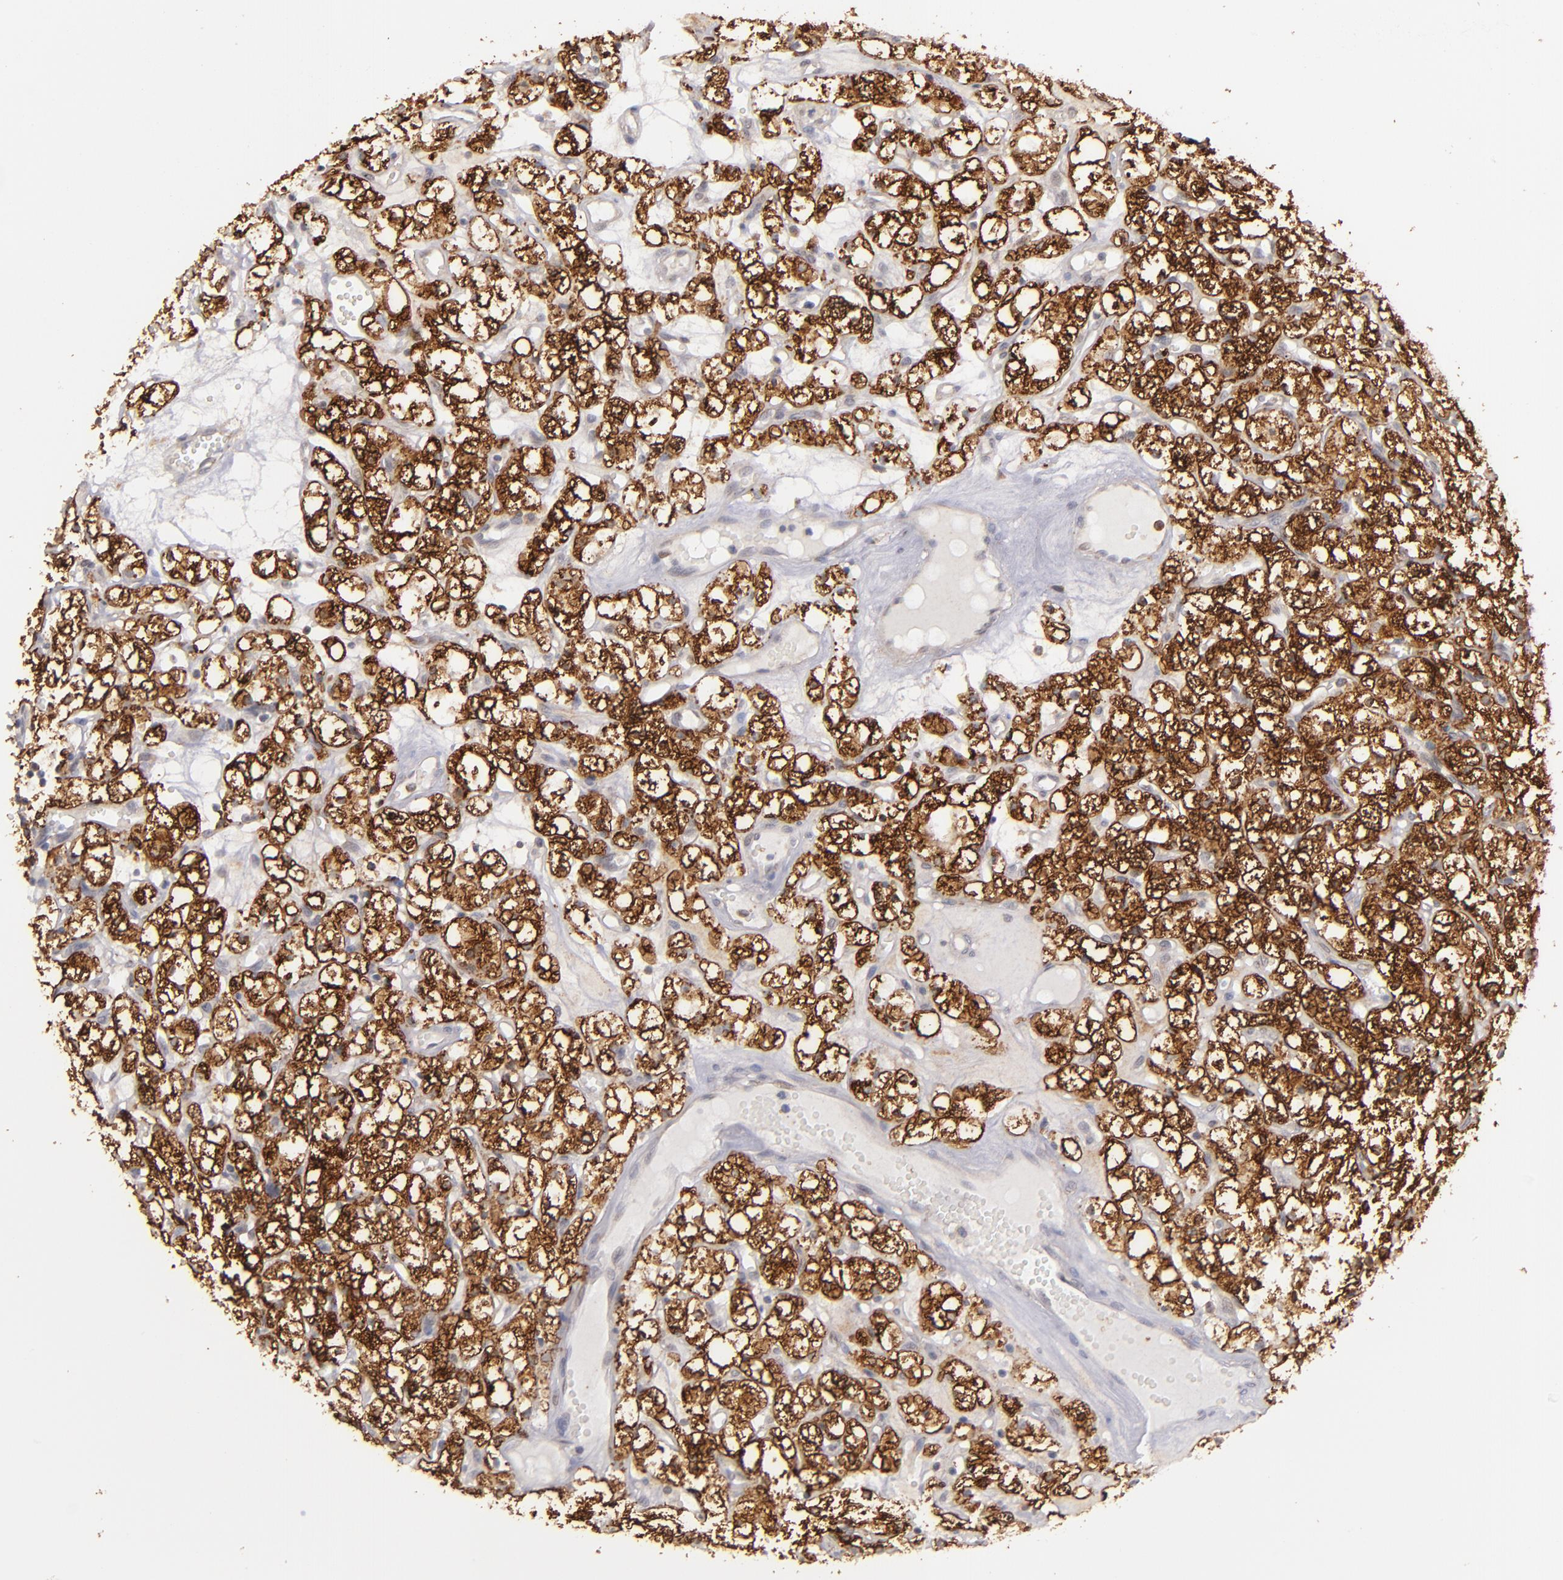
{"staining": {"intensity": "moderate", "quantity": ">75%", "location": "cytoplasmic/membranous"}, "tissue": "renal cancer", "cell_type": "Tumor cells", "image_type": "cancer", "snomed": [{"axis": "morphology", "description": "Adenocarcinoma, NOS"}, {"axis": "topography", "description": "Kidney"}], "caption": "Moderate cytoplasmic/membranous expression is identified in approximately >75% of tumor cells in adenocarcinoma (renal). (DAB IHC with brightfield microscopy, high magnification).", "gene": "ZFYVE1", "patient": {"sex": "male", "age": 61}}